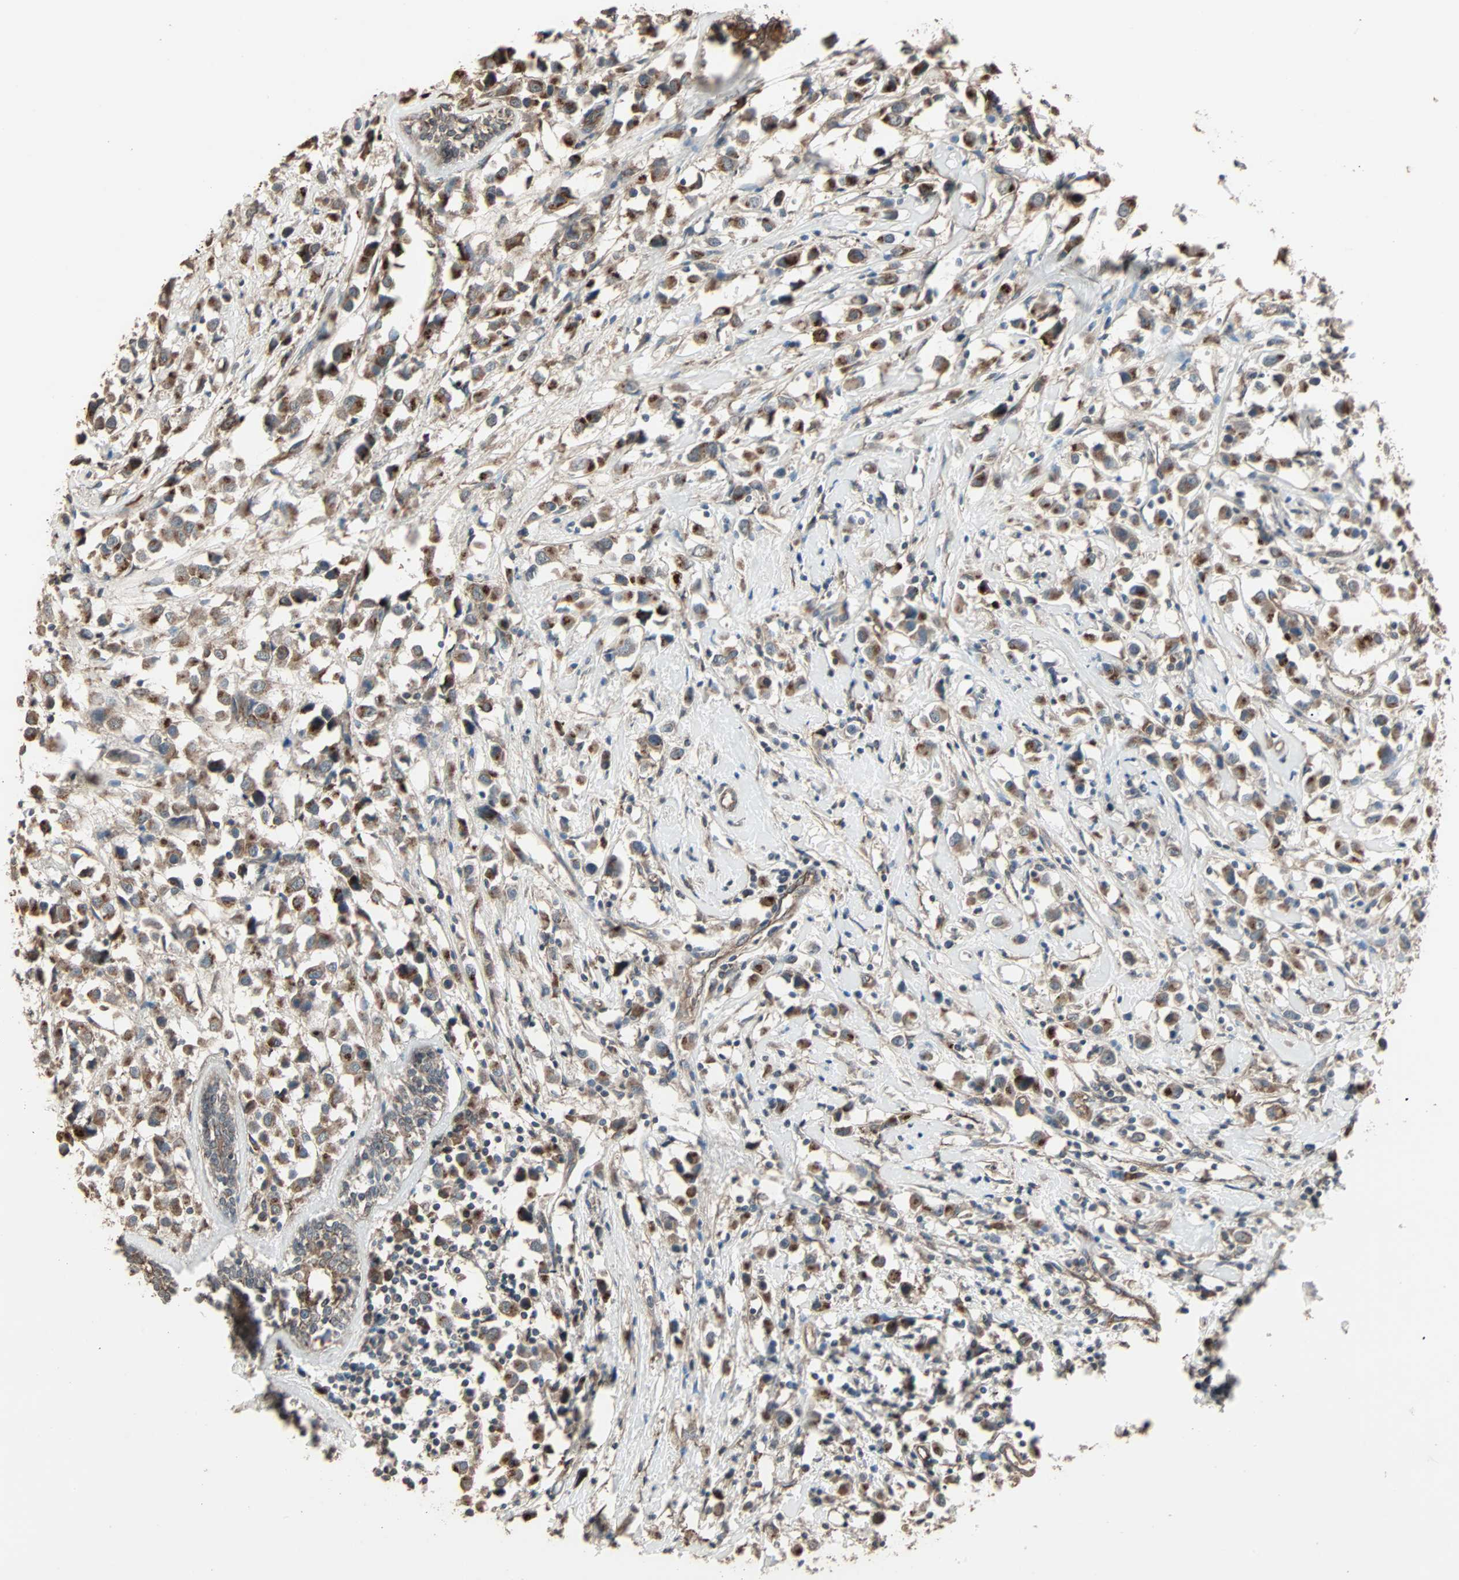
{"staining": {"intensity": "strong", "quantity": ">75%", "location": "cytoplasmic/membranous"}, "tissue": "breast cancer", "cell_type": "Tumor cells", "image_type": "cancer", "snomed": [{"axis": "morphology", "description": "Duct carcinoma"}, {"axis": "topography", "description": "Breast"}], "caption": "Breast cancer (intraductal carcinoma) tissue exhibits strong cytoplasmic/membranous staining in approximately >75% of tumor cells", "gene": "GALNT3", "patient": {"sex": "female", "age": 61}}